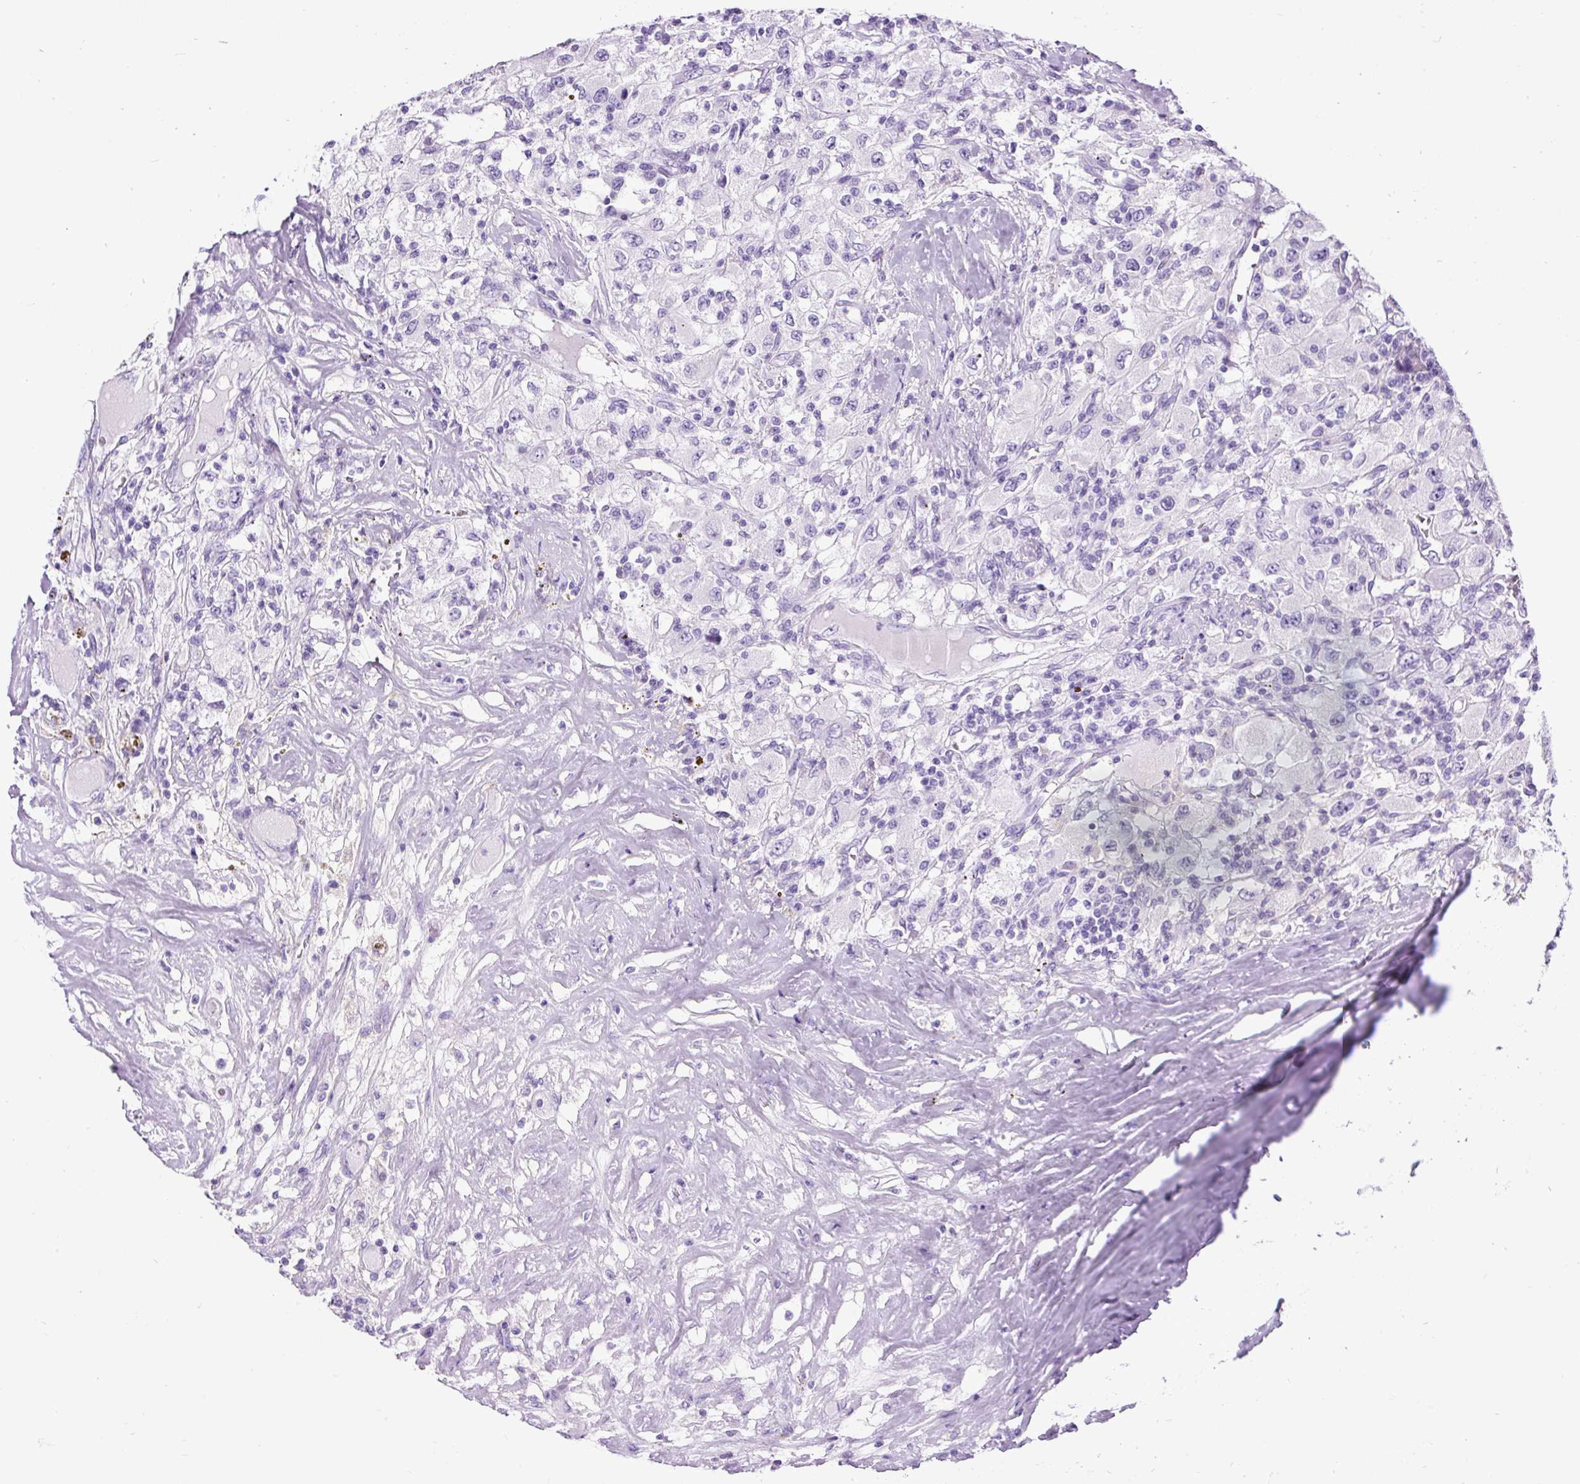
{"staining": {"intensity": "negative", "quantity": "none", "location": "none"}, "tissue": "renal cancer", "cell_type": "Tumor cells", "image_type": "cancer", "snomed": [{"axis": "morphology", "description": "Adenocarcinoma, NOS"}, {"axis": "topography", "description": "Kidney"}], "caption": "Renal cancer (adenocarcinoma) was stained to show a protein in brown. There is no significant positivity in tumor cells. (IHC, brightfield microscopy, high magnification).", "gene": "PDIA2", "patient": {"sex": "female", "age": 67}}